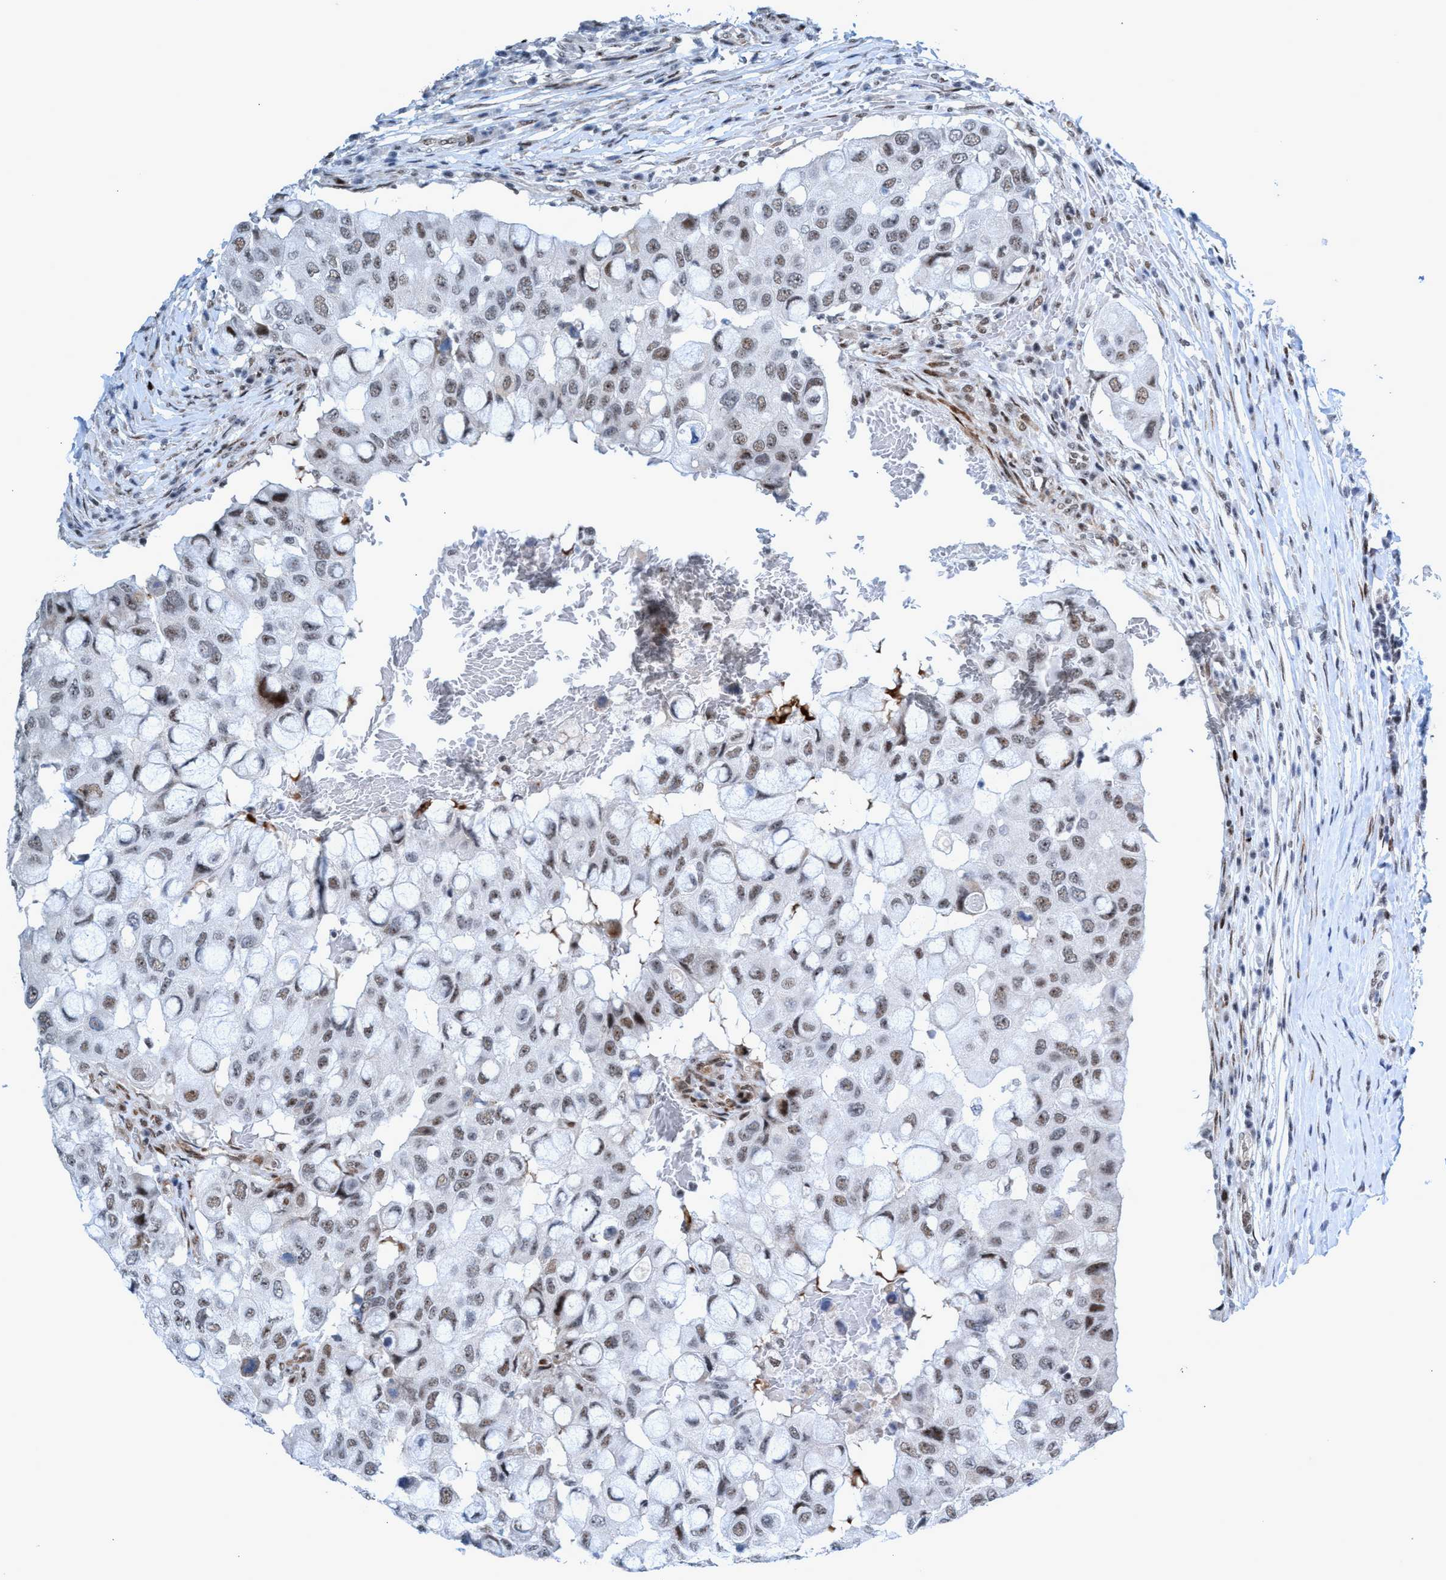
{"staining": {"intensity": "weak", "quantity": ">75%", "location": "nuclear"}, "tissue": "breast cancer", "cell_type": "Tumor cells", "image_type": "cancer", "snomed": [{"axis": "morphology", "description": "Duct carcinoma"}, {"axis": "topography", "description": "Breast"}], "caption": "IHC staining of infiltrating ductal carcinoma (breast), which exhibits low levels of weak nuclear expression in approximately >75% of tumor cells indicating weak nuclear protein staining. The staining was performed using DAB (3,3'-diaminobenzidine) (brown) for protein detection and nuclei were counterstained in hematoxylin (blue).", "gene": "CWC27", "patient": {"sex": "female", "age": 27}}